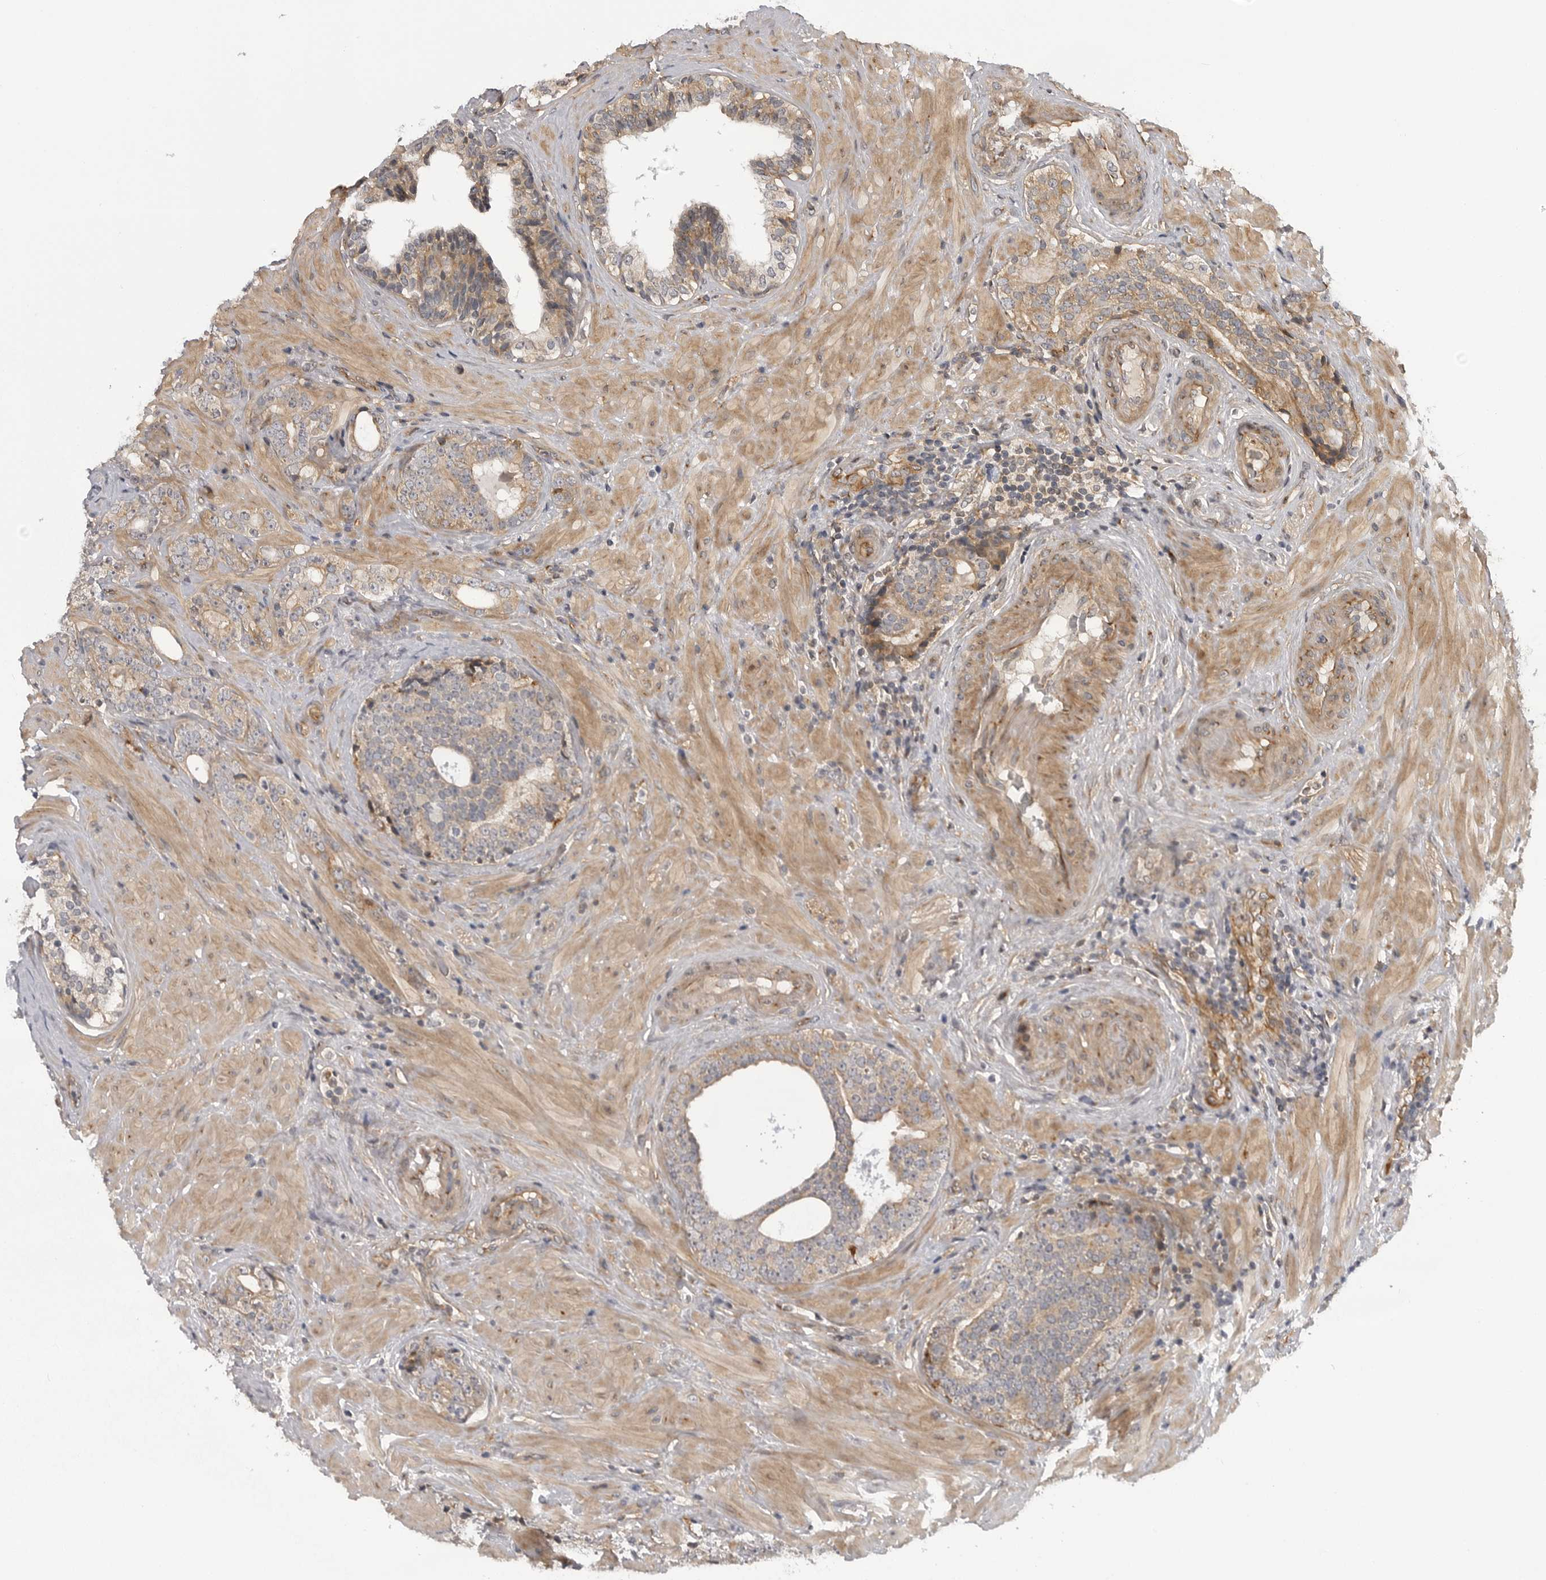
{"staining": {"intensity": "weak", "quantity": ">75%", "location": "cytoplasmic/membranous"}, "tissue": "prostate cancer", "cell_type": "Tumor cells", "image_type": "cancer", "snomed": [{"axis": "morphology", "description": "Adenocarcinoma, High grade"}, {"axis": "topography", "description": "Prostate"}], "caption": "DAB immunohistochemical staining of prostate cancer (high-grade adenocarcinoma) reveals weak cytoplasmic/membranous protein positivity in approximately >75% of tumor cells.", "gene": "LRRC45", "patient": {"sex": "male", "age": 56}}